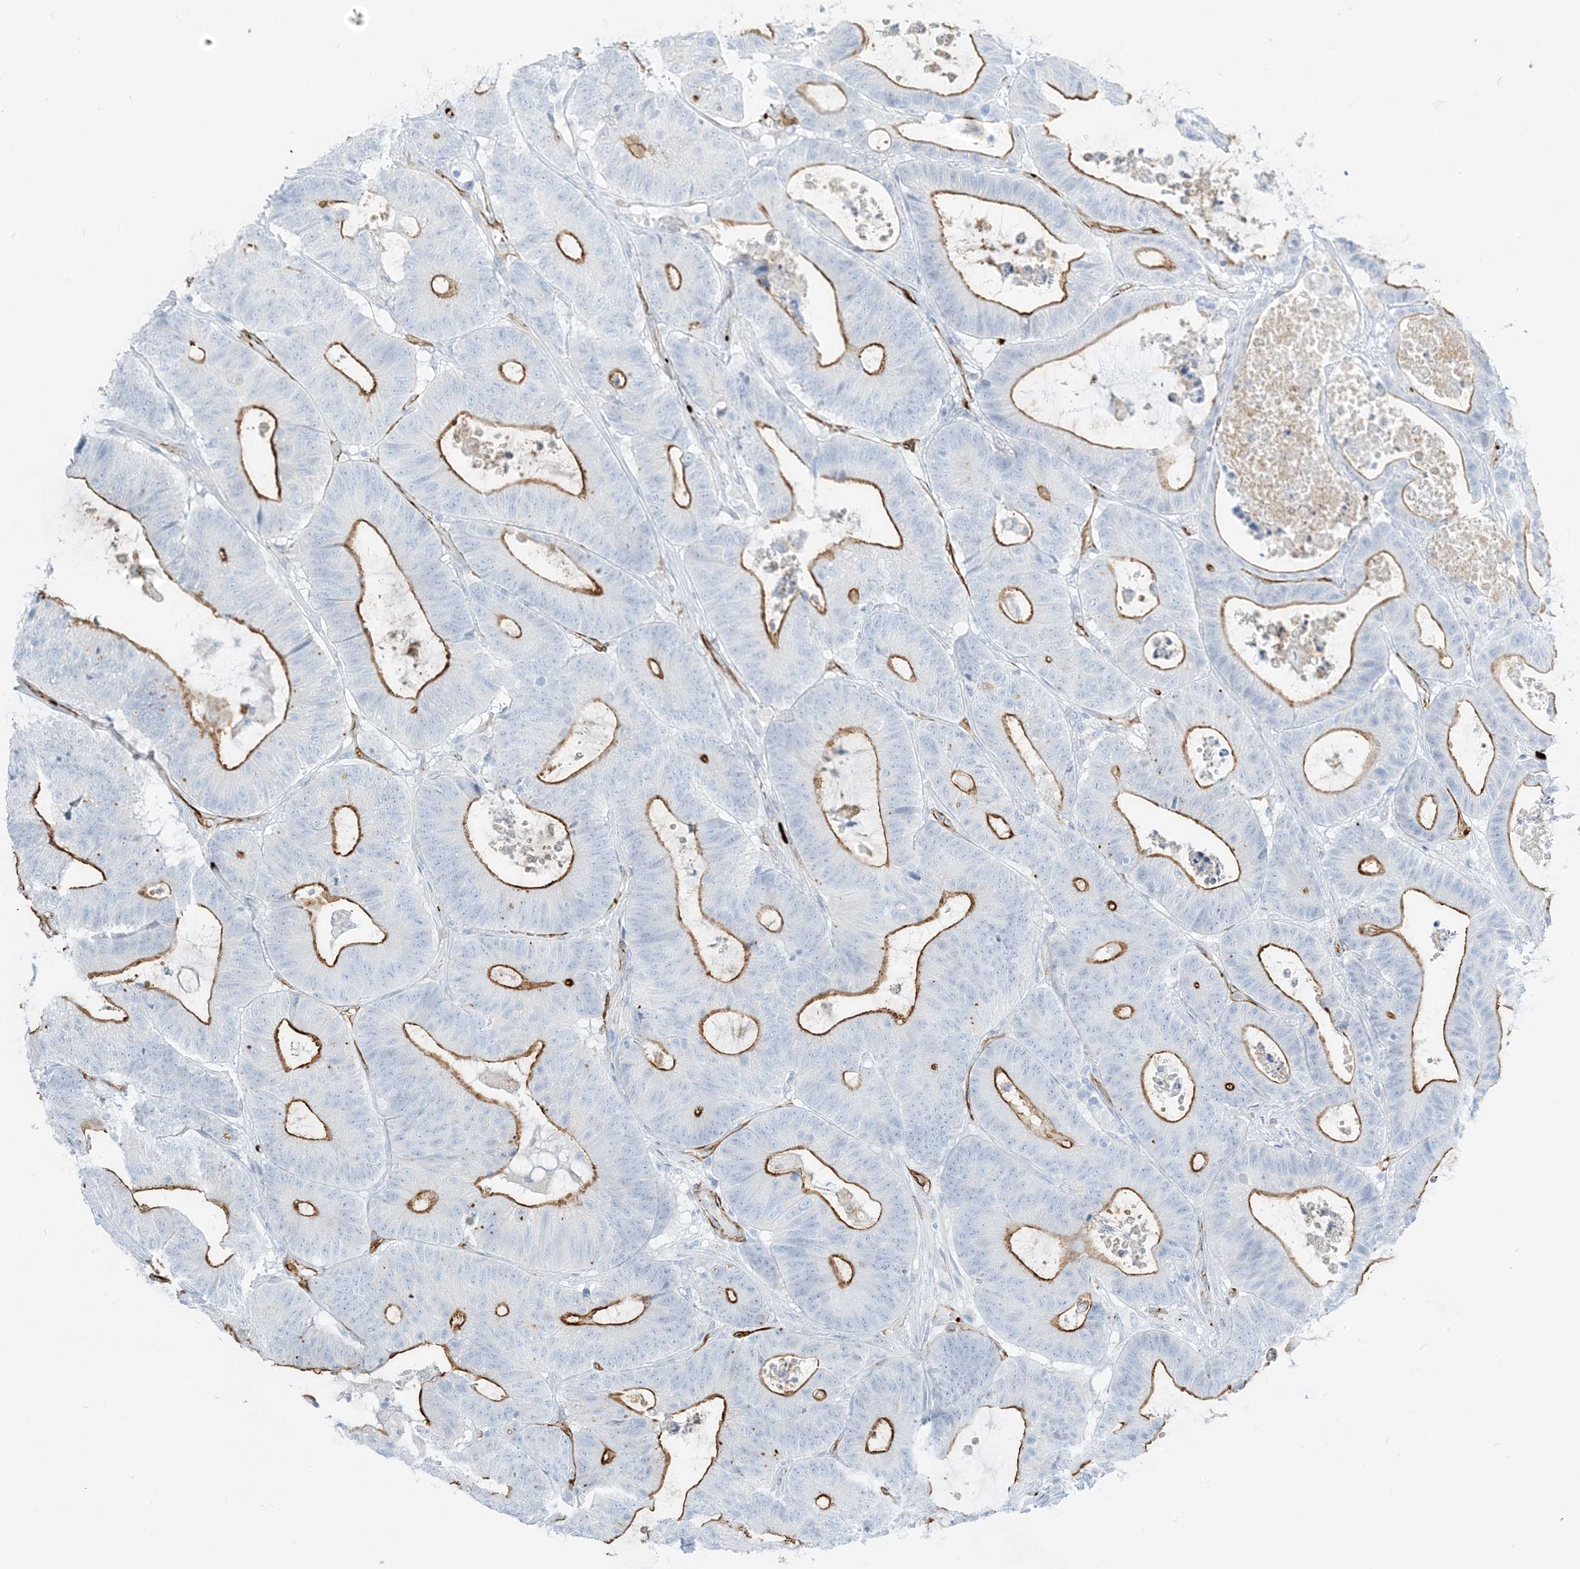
{"staining": {"intensity": "moderate", "quantity": "<25%", "location": "cytoplasmic/membranous"}, "tissue": "colorectal cancer", "cell_type": "Tumor cells", "image_type": "cancer", "snomed": [{"axis": "morphology", "description": "Adenocarcinoma, NOS"}, {"axis": "topography", "description": "Colon"}], "caption": "Human adenocarcinoma (colorectal) stained with a protein marker exhibits moderate staining in tumor cells.", "gene": "EPS8L3", "patient": {"sex": "female", "age": 84}}